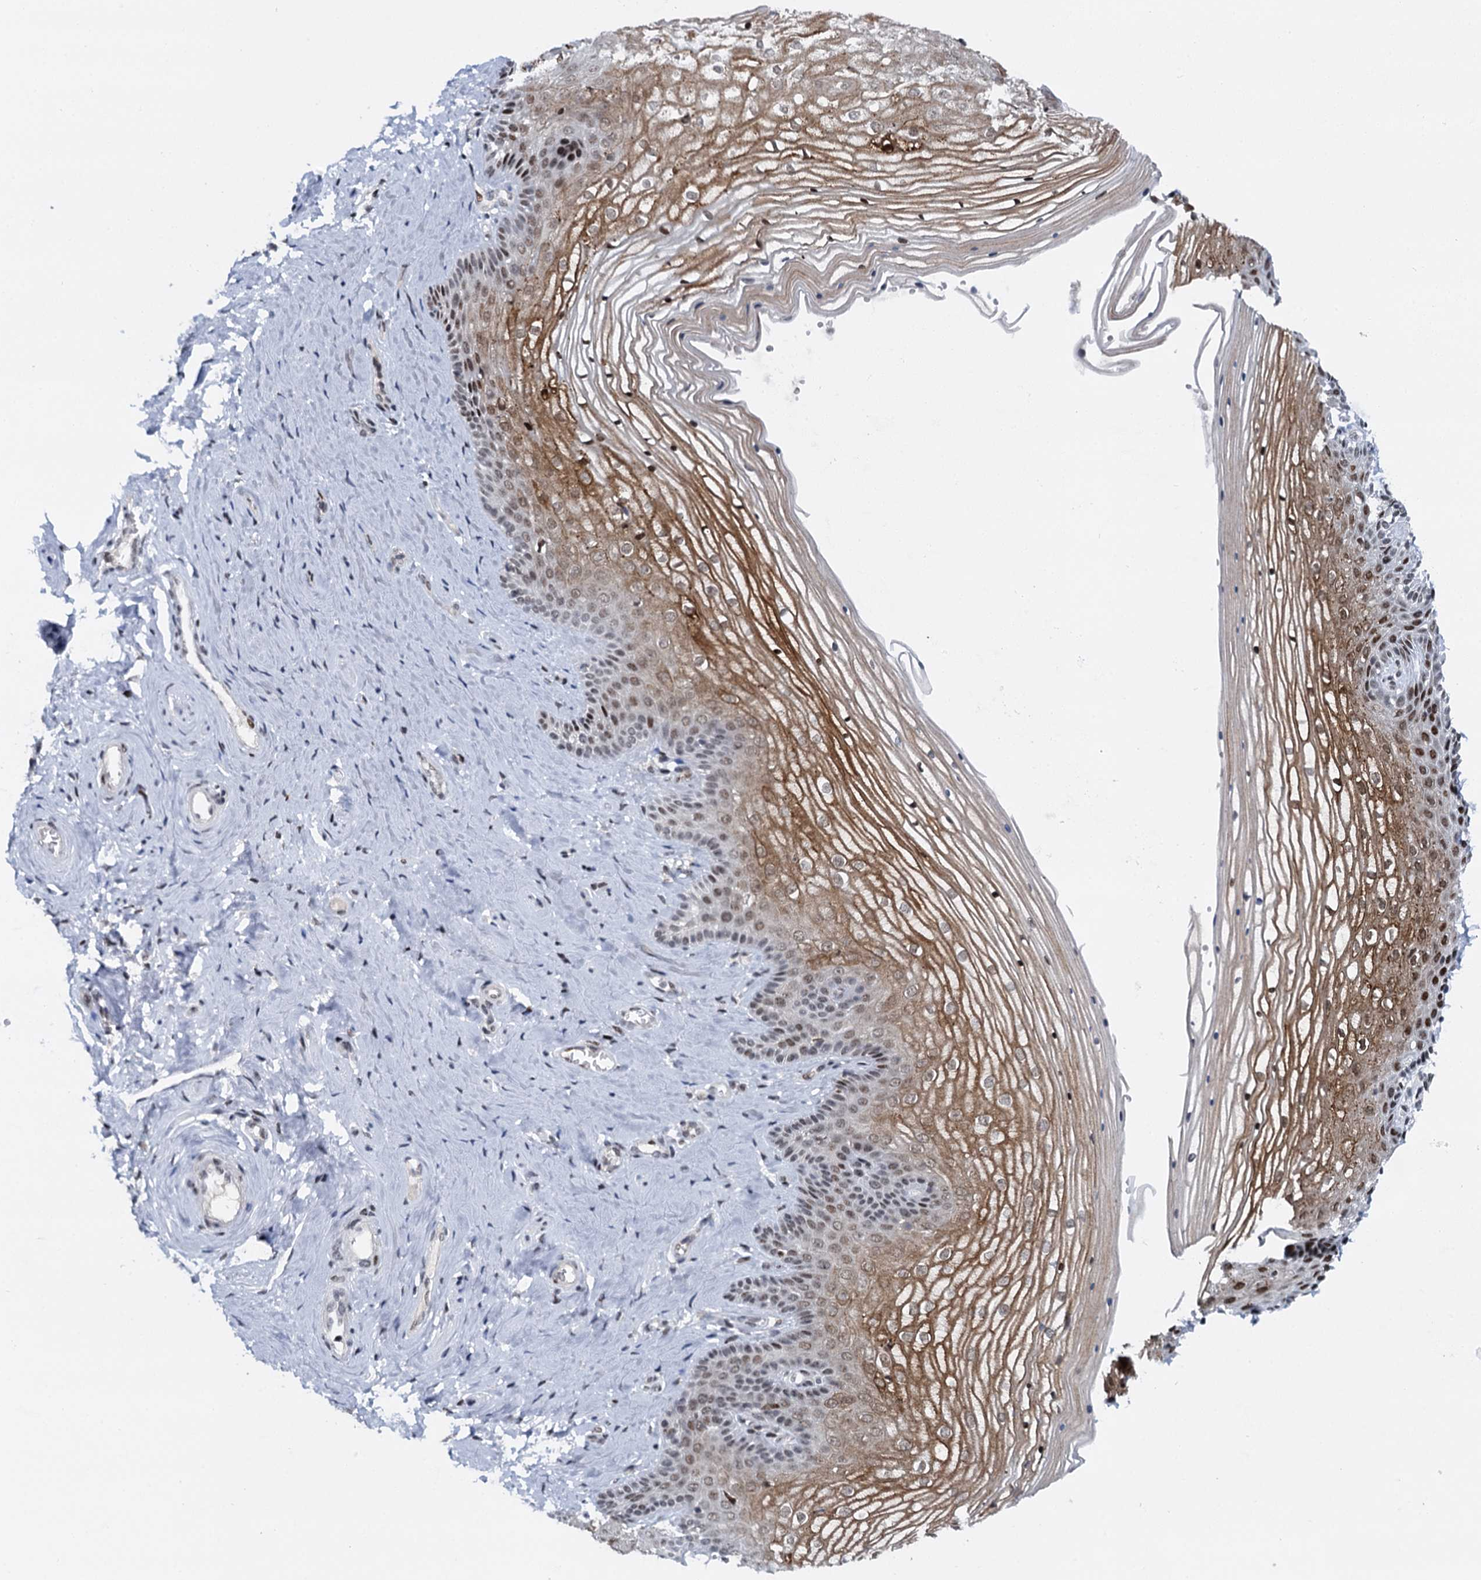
{"staining": {"intensity": "moderate", "quantity": "25%-75%", "location": "cytoplasmic/membranous,nuclear"}, "tissue": "vagina", "cell_type": "Squamous epithelial cells", "image_type": "normal", "snomed": [{"axis": "morphology", "description": "Normal tissue, NOS"}, {"axis": "topography", "description": "Vagina"}, {"axis": "topography", "description": "Cervix"}], "caption": "The image shows staining of unremarkable vagina, revealing moderate cytoplasmic/membranous,nuclear protein positivity (brown color) within squamous epithelial cells. Immunohistochemistry (ihc) stains the protein of interest in brown and the nuclei are stained blue.", "gene": "RUFY2", "patient": {"sex": "female", "age": 40}}